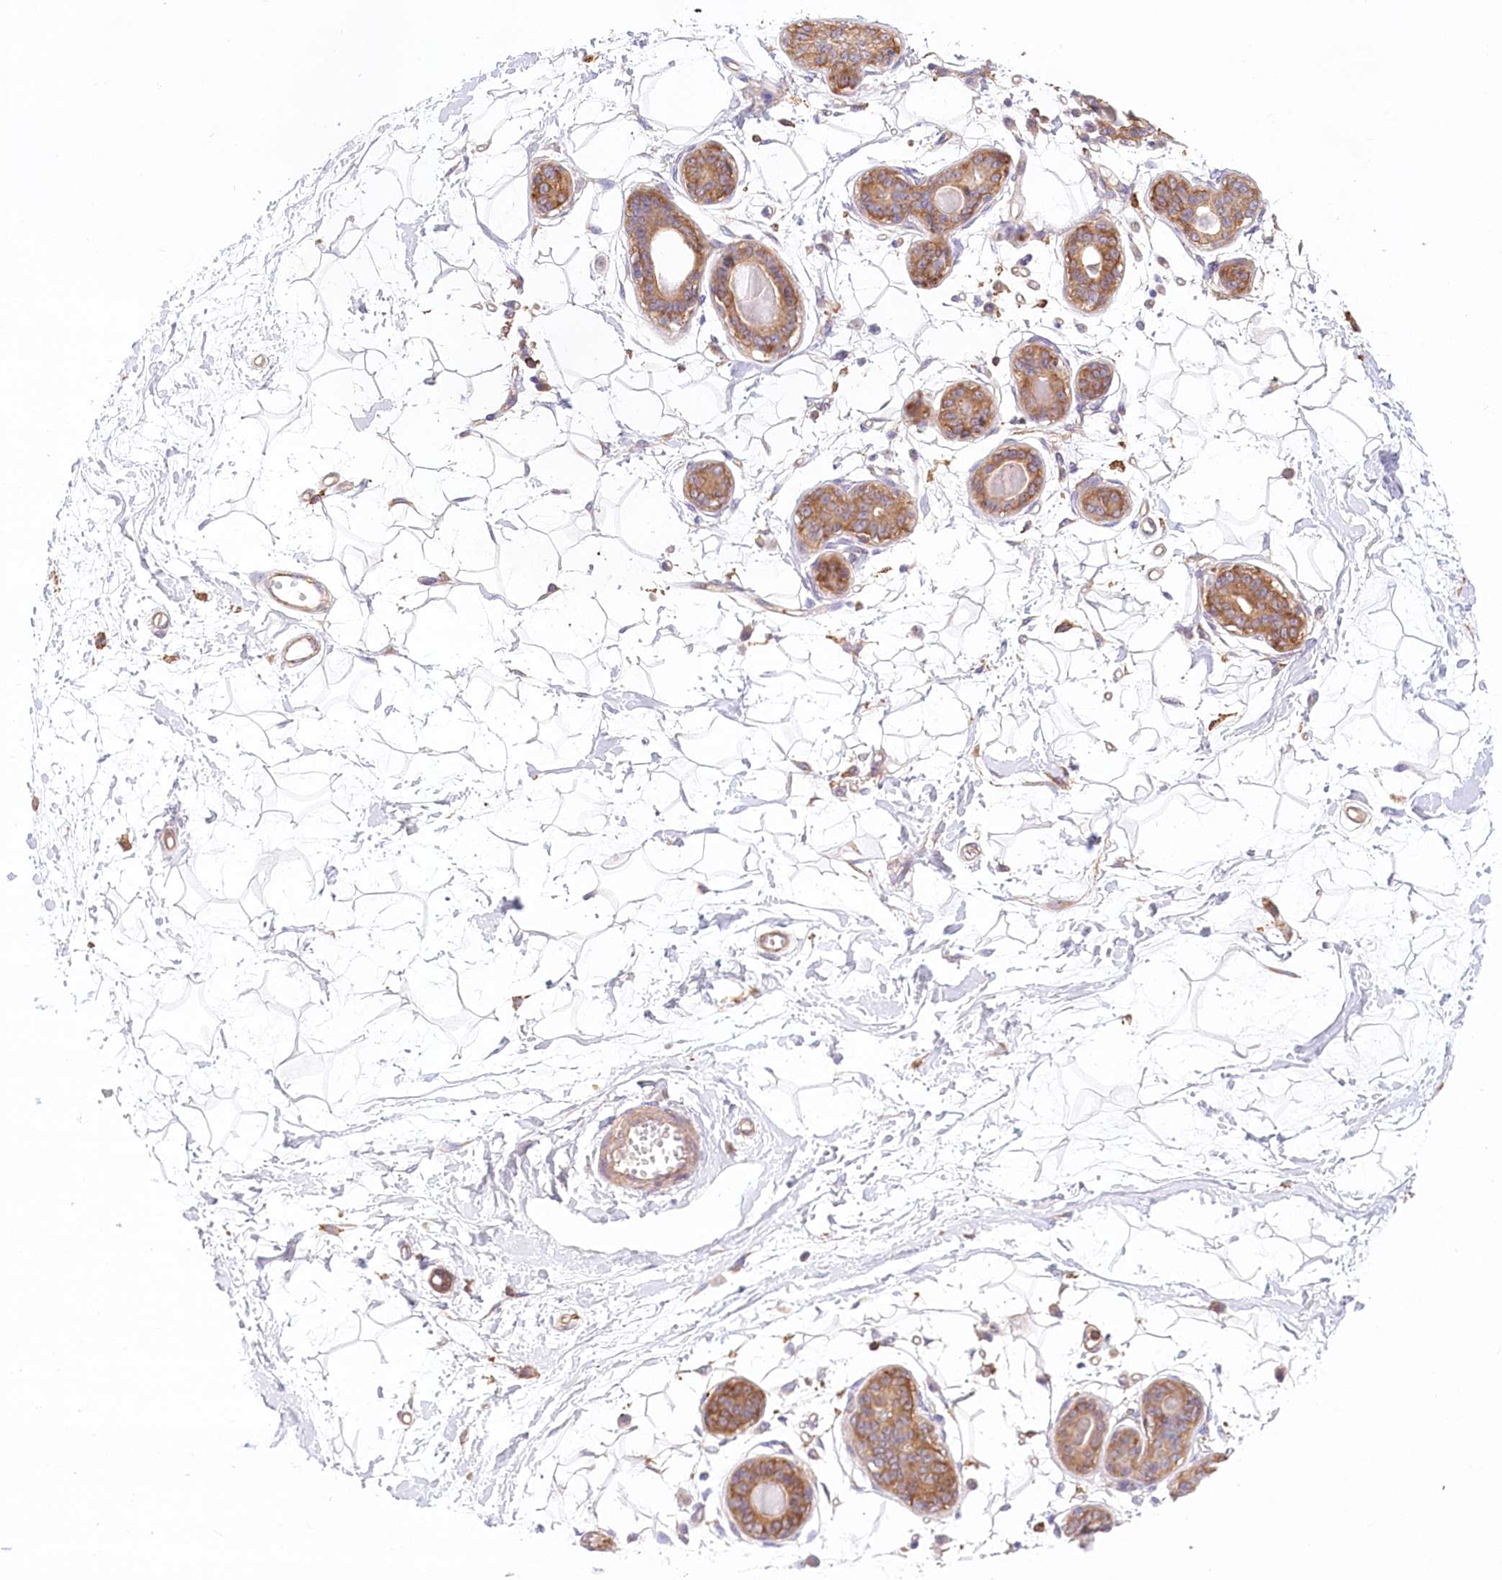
{"staining": {"intensity": "negative", "quantity": "none", "location": "none"}, "tissue": "breast", "cell_type": "Adipocytes", "image_type": "normal", "snomed": [{"axis": "morphology", "description": "Normal tissue, NOS"}, {"axis": "topography", "description": "Breast"}], "caption": "Protein analysis of normal breast exhibits no significant positivity in adipocytes.", "gene": "UMPS", "patient": {"sex": "female", "age": 45}}